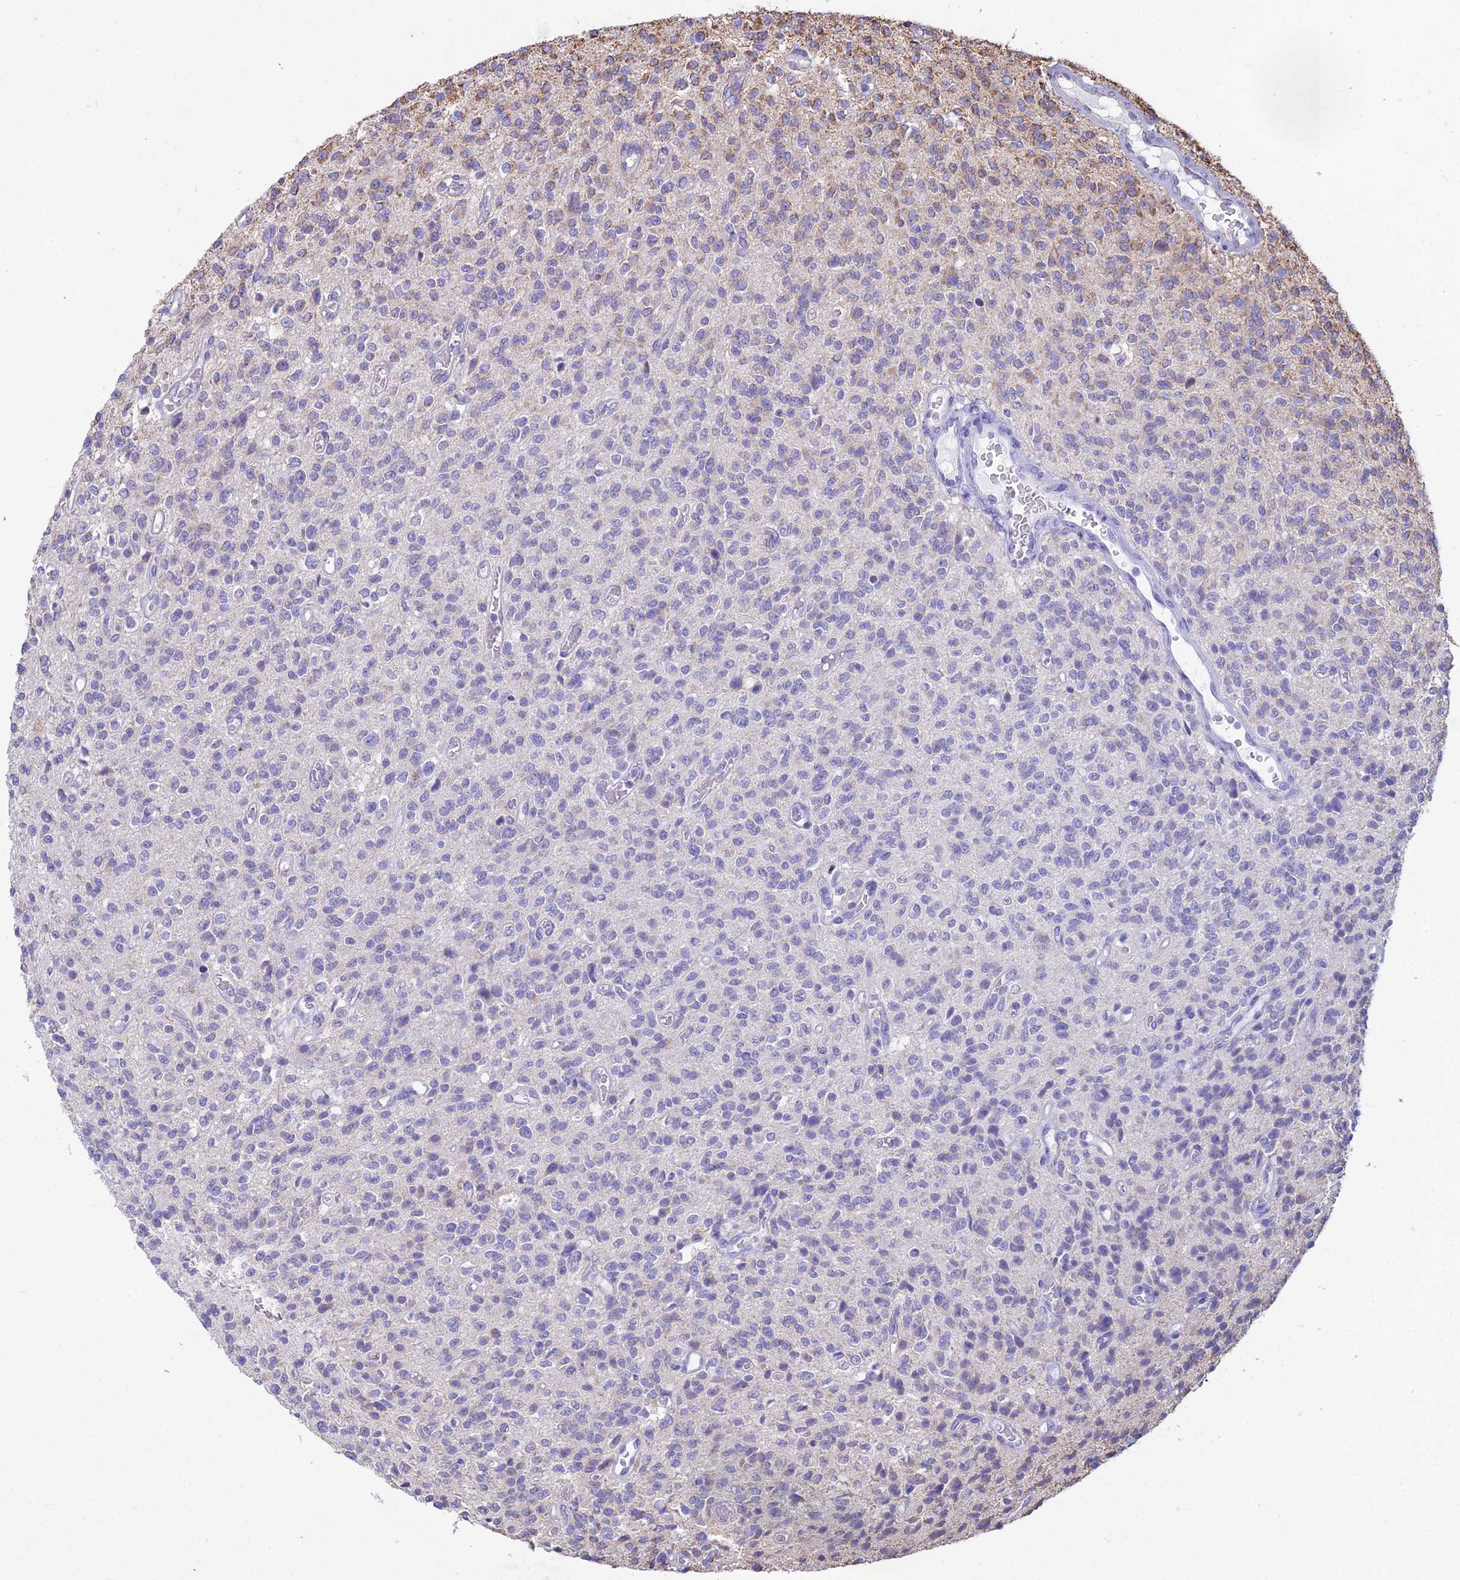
{"staining": {"intensity": "moderate", "quantity": "<25%", "location": "cytoplasmic/membranous"}, "tissue": "glioma", "cell_type": "Tumor cells", "image_type": "cancer", "snomed": [{"axis": "morphology", "description": "Glioma, malignant, High grade"}, {"axis": "topography", "description": "Brain"}], "caption": "Immunohistochemistry (IHC) micrograph of neoplastic tissue: glioma stained using immunohistochemistry reveals low levels of moderate protein expression localized specifically in the cytoplasmic/membranous of tumor cells, appearing as a cytoplasmic/membranous brown color.", "gene": "OR2W3", "patient": {"sex": "male", "age": 34}}